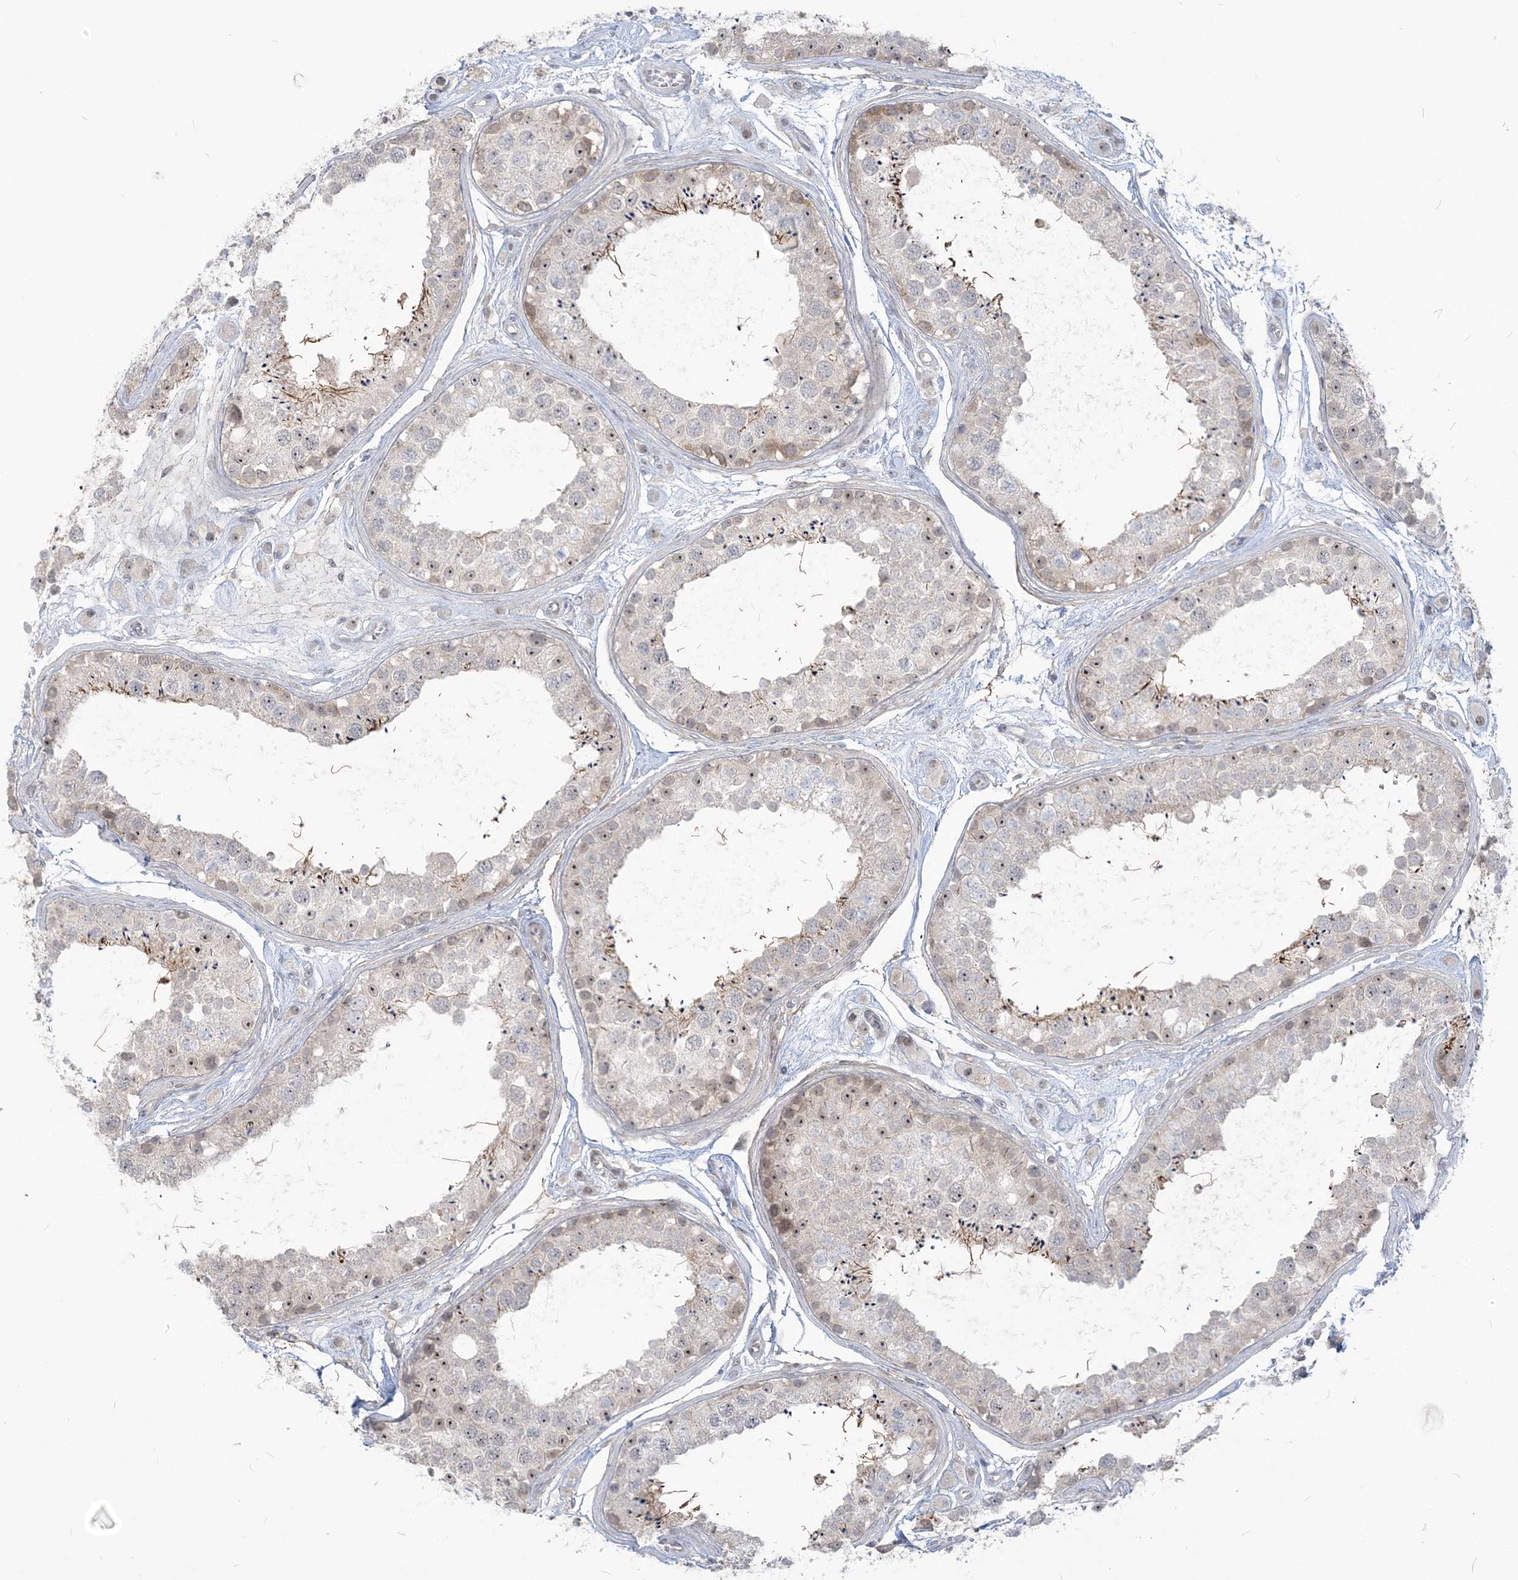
{"staining": {"intensity": "moderate", "quantity": "<25%", "location": "nuclear"}, "tissue": "testis", "cell_type": "Cells in seminiferous ducts", "image_type": "normal", "snomed": [{"axis": "morphology", "description": "Normal tissue, NOS"}, {"axis": "topography", "description": "Testis"}], "caption": "A histopathology image showing moderate nuclear staining in approximately <25% of cells in seminiferous ducts in unremarkable testis, as visualized by brown immunohistochemical staining.", "gene": "SDAD1", "patient": {"sex": "male", "age": 25}}